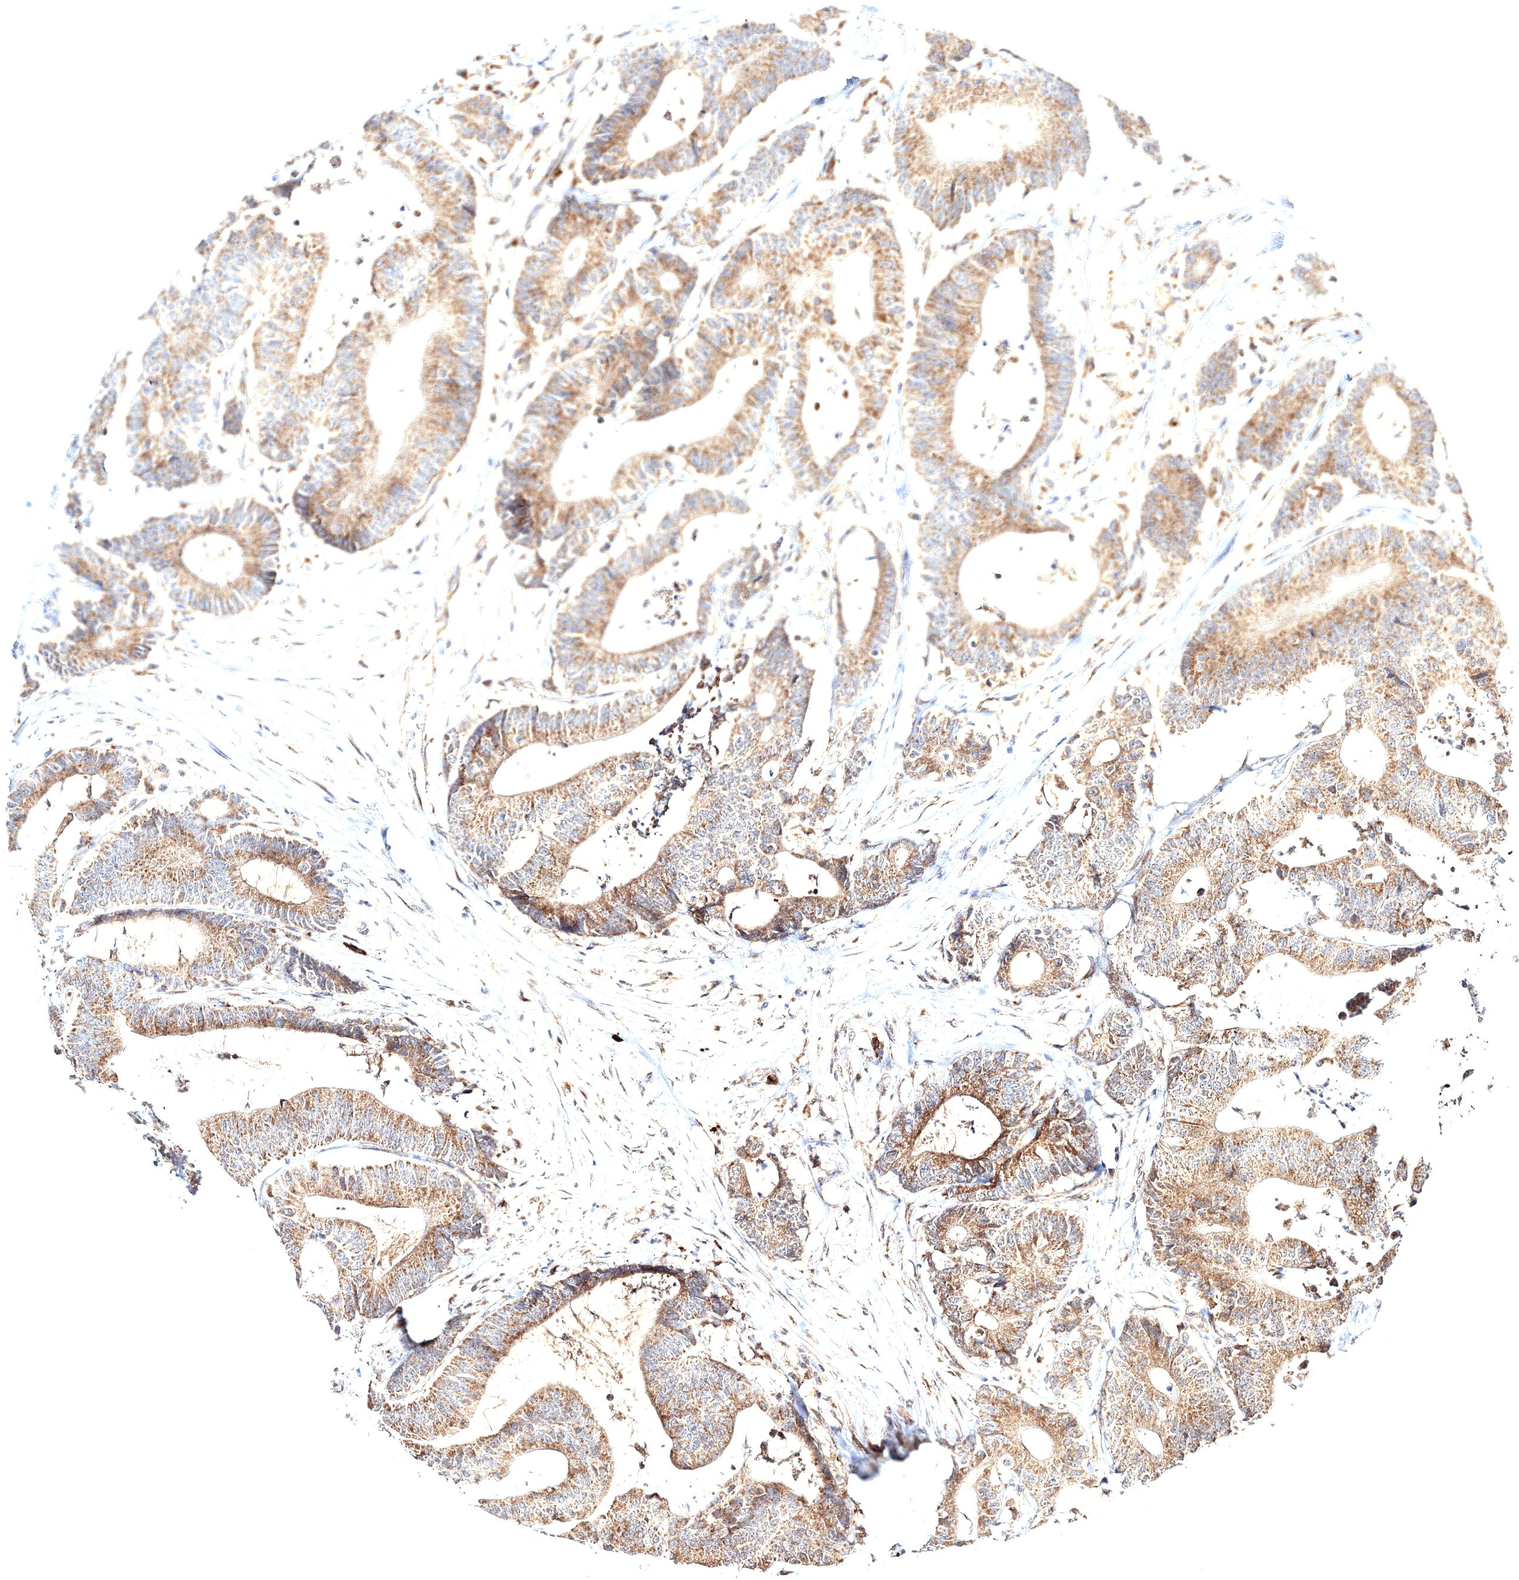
{"staining": {"intensity": "moderate", "quantity": ">75%", "location": "cytoplasmic/membranous"}, "tissue": "colorectal cancer", "cell_type": "Tumor cells", "image_type": "cancer", "snomed": [{"axis": "morphology", "description": "Adenocarcinoma, NOS"}, {"axis": "topography", "description": "Colon"}], "caption": "Immunohistochemical staining of human colorectal cancer shows medium levels of moderate cytoplasmic/membranous expression in about >75% of tumor cells.", "gene": "PEX13", "patient": {"sex": "female", "age": 84}}